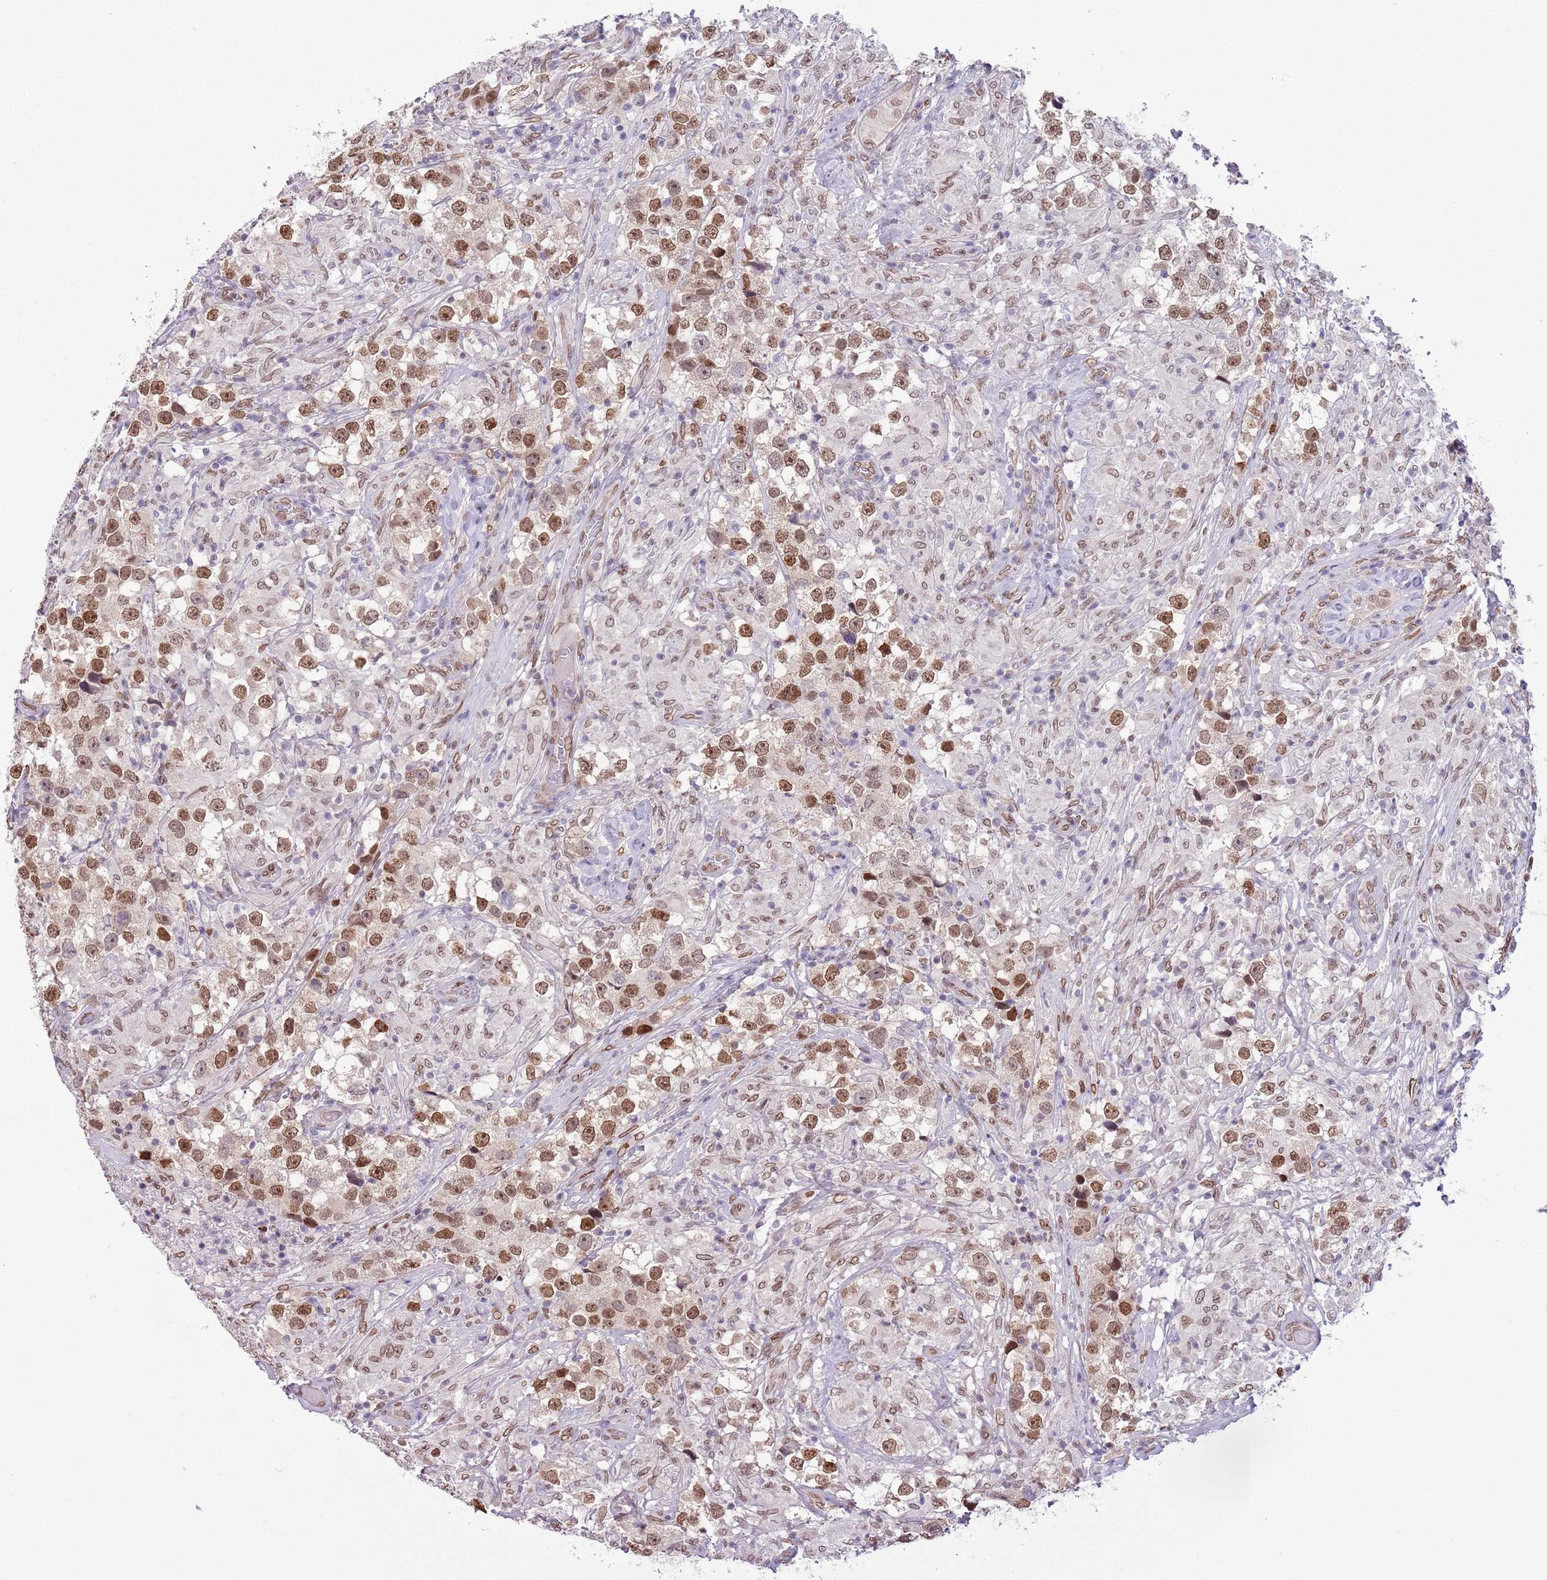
{"staining": {"intensity": "moderate", "quantity": ">75%", "location": "nuclear"}, "tissue": "testis cancer", "cell_type": "Tumor cells", "image_type": "cancer", "snomed": [{"axis": "morphology", "description": "Seminoma, NOS"}, {"axis": "topography", "description": "Testis"}], "caption": "Testis cancer was stained to show a protein in brown. There is medium levels of moderate nuclear expression in approximately >75% of tumor cells.", "gene": "ZGLP1", "patient": {"sex": "male", "age": 46}}